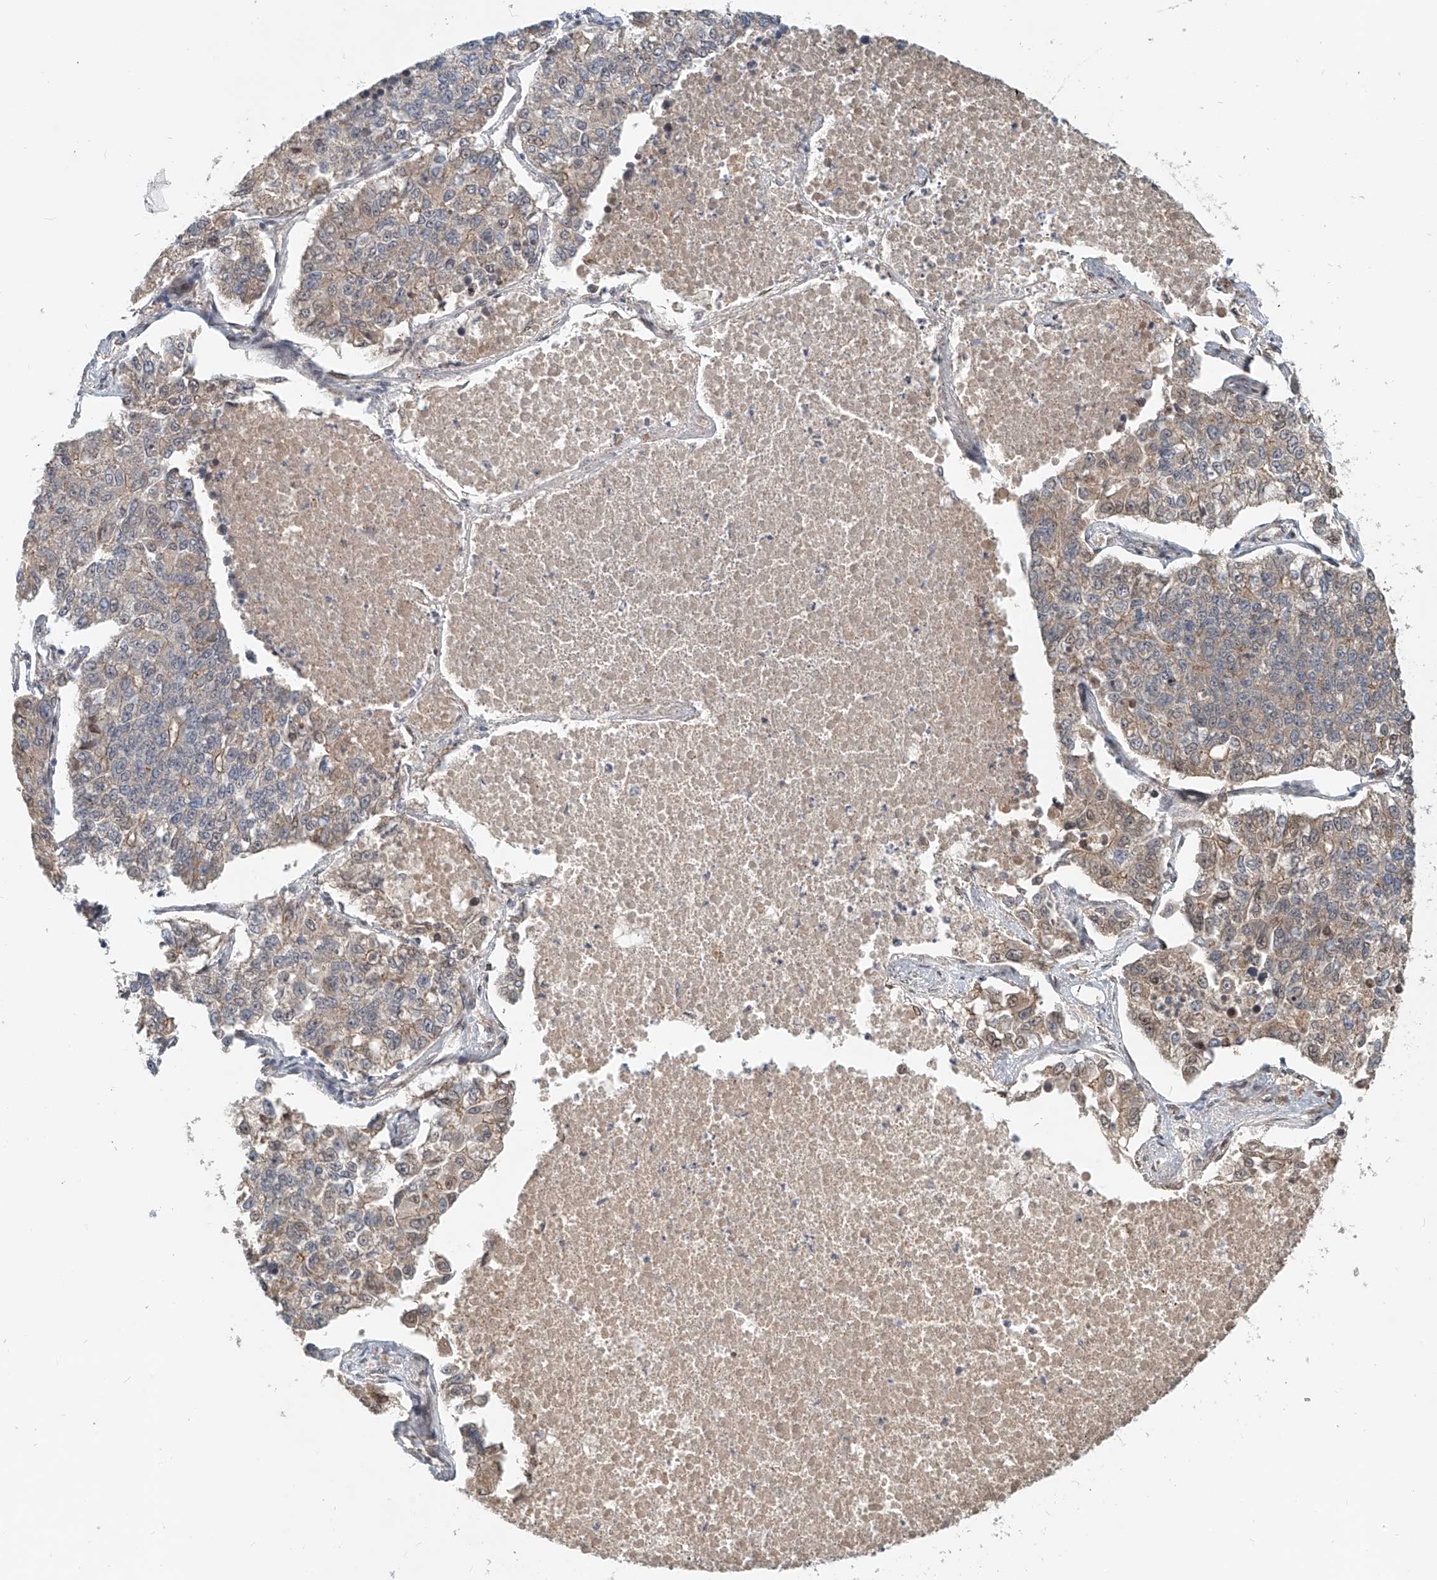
{"staining": {"intensity": "weak", "quantity": "25%-75%", "location": "cytoplasmic/membranous,nuclear"}, "tissue": "lung cancer", "cell_type": "Tumor cells", "image_type": "cancer", "snomed": [{"axis": "morphology", "description": "Adenocarcinoma, NOS"}, {"axis": "topography", "description": "Lung"}], "caption": "Protein staining demonstrates weak cytoplasmic/membranous and nuclear expression in approximately 25%-75% of tumor cells in lung cancer (adenocarcinoma).", "gene": "SASH1", "patient": {"sex": "male", "age": 49}}